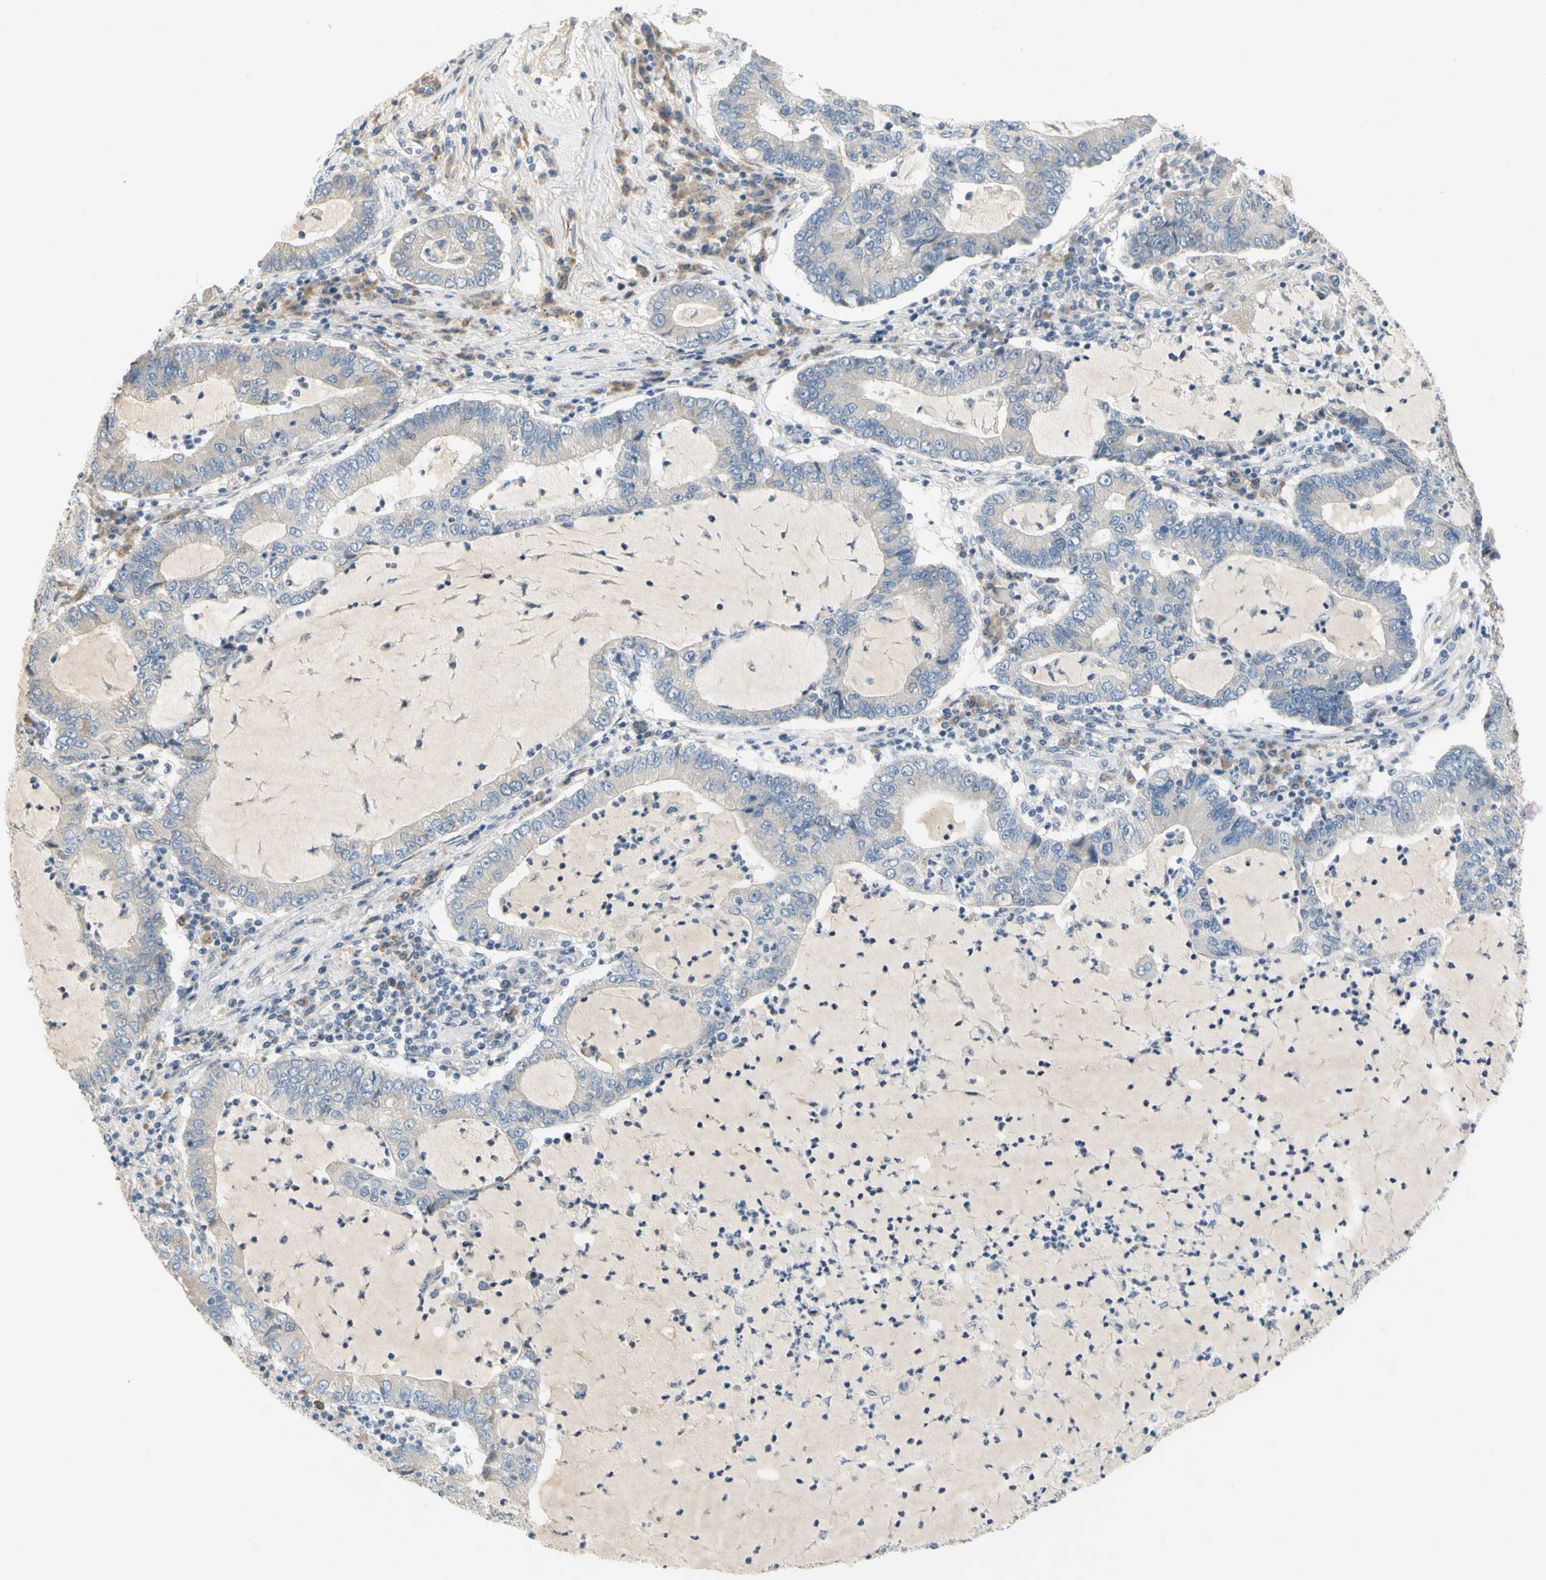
{"staining": {"intensity": "negative", "quantity": "none", "location": "none"}, "tissue": "lung cancer", "cell_type": "Tumor cells", "image_type": "cancer", "snomed": [{"axis": "morphology", "description": "Adenocarcinoma, NOS"}, {"axis": "topography", "description": "Lung"}], "caption": "The micrograph shows no staining of tumor cells in adenocarcinoma (lung).", "gene": "CCNB2", "patient": {"sex": "female", "age": 51}}